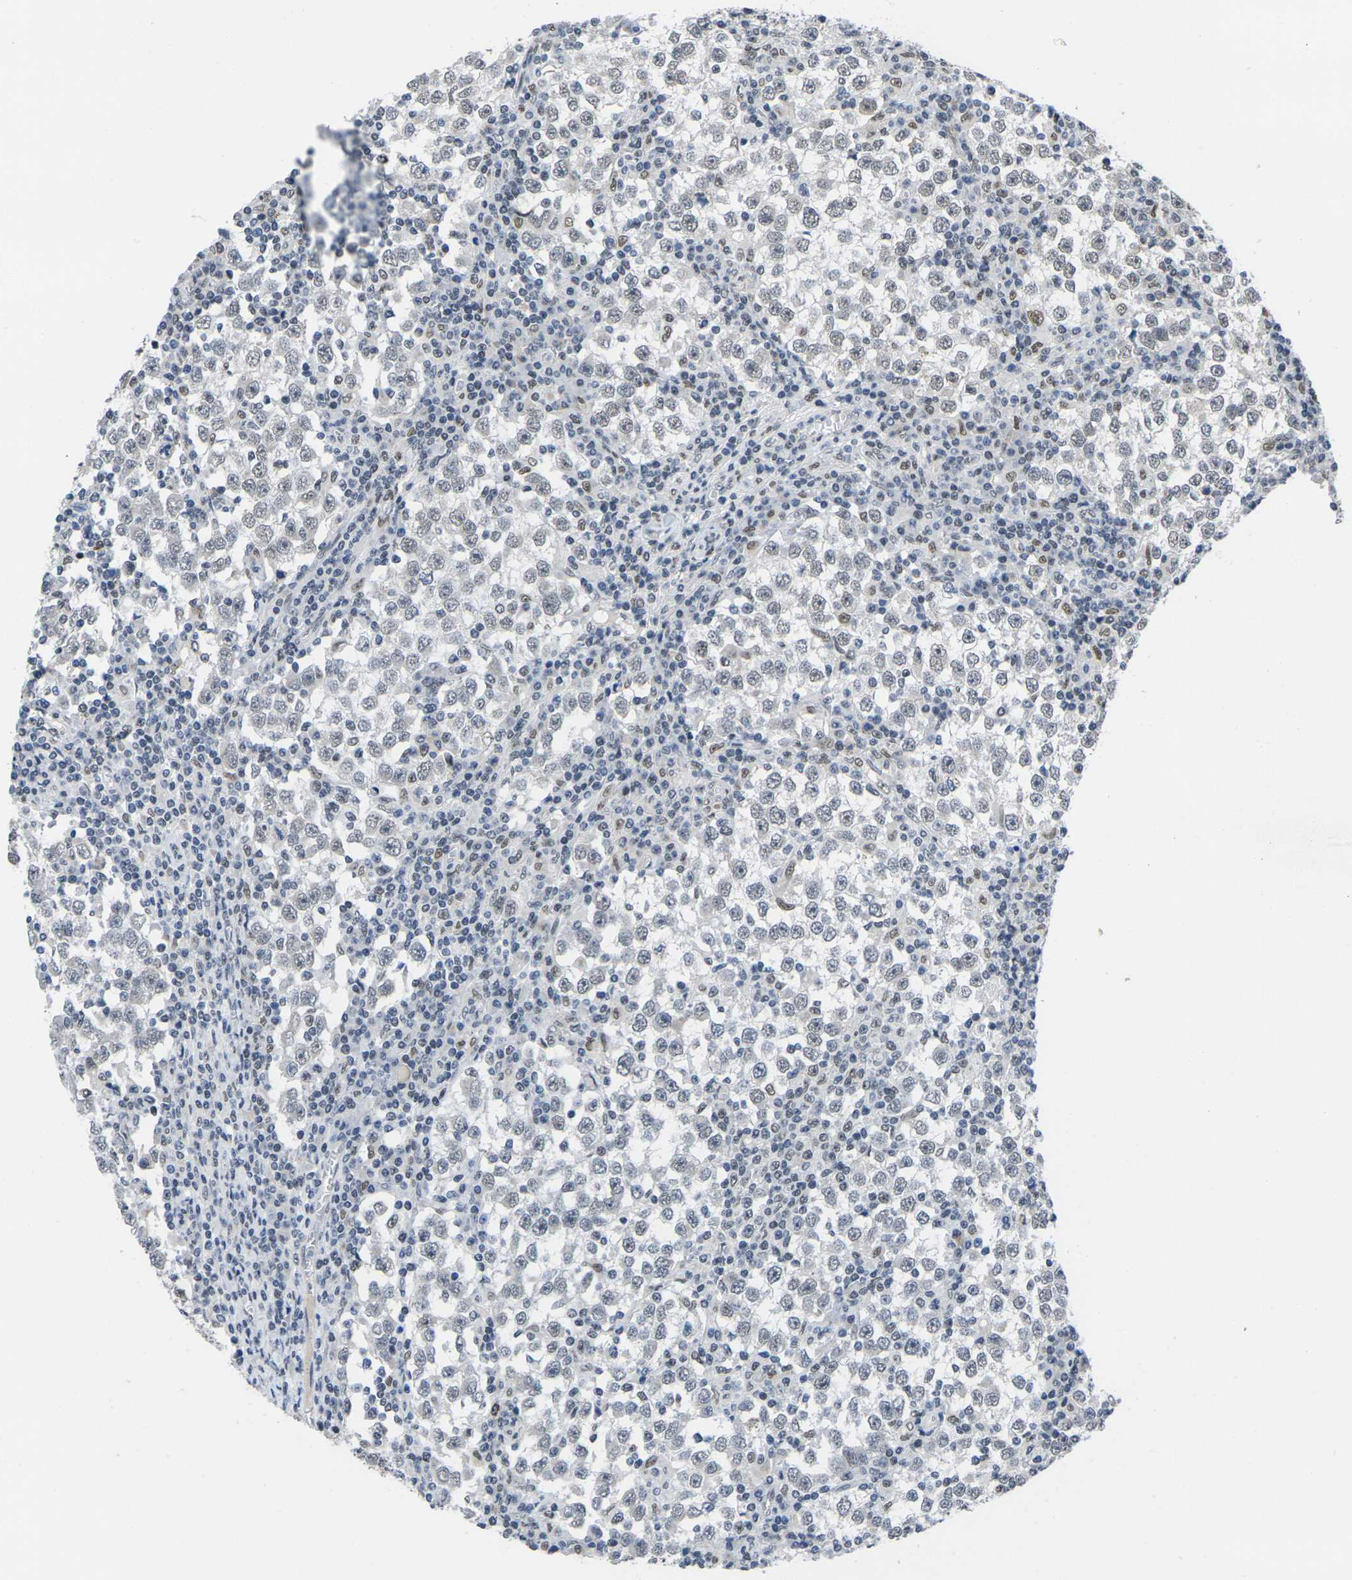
{"staining": {"intensity": "moderate", "quantity": "<25%", "location": "nuclear"}, "tissue": "testis cancer", "cell_type": "Tumor cells", "image_type": "cancer", "snomed": [{"axis": "morphology", "description": "Seminoma, NOS"}, {"axis": "topography", "description": "Testis"}], "caption": "Moderate nuclear expression is present in approximately <25% of tumor cells in testis cancer.", "gene": "RBM7", "patient": {"sex": "male", "age": 65}}